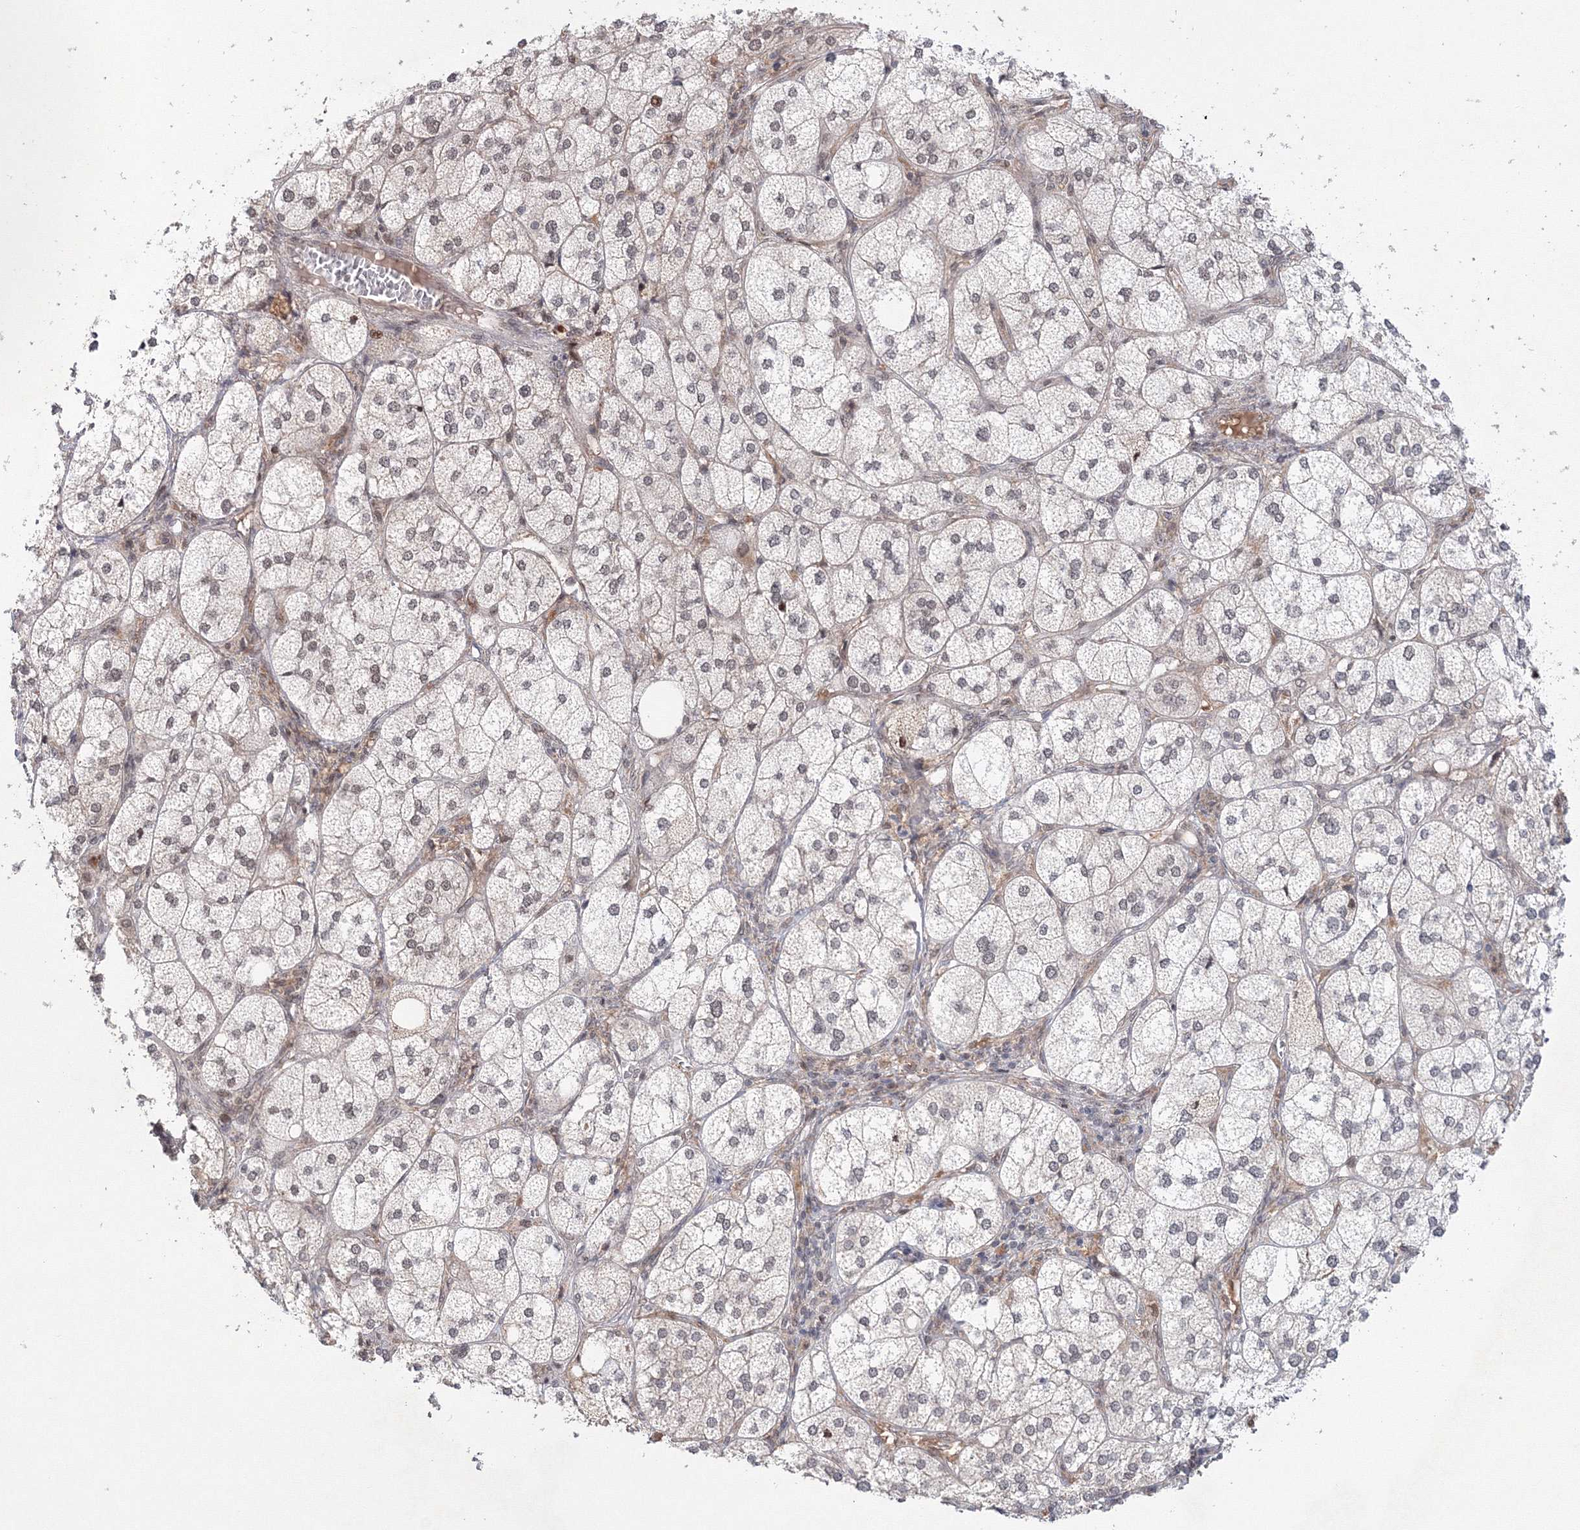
{"staining": {"intensity": "moderate", "quantity": "25%-75%", "location": "cytoplasmic/membranous,nuclear"}, "tissue": "adrenal gland", "cell_type": "Glandular cells", "image_type": "normal", "snomed": [{"axis": "morphology", "description": "Normal tissue, NOS"}, {"axis": "topography", "description": "Adrenal gland"}], "caption": "A photomicrograph of human adrenal gland stained for a protein shows moderate cytoplasmic/membranous,nuclear brown staining in glandular cells.", "gene": "NOA1", "patient": {"sex": "female", "age": 61}}